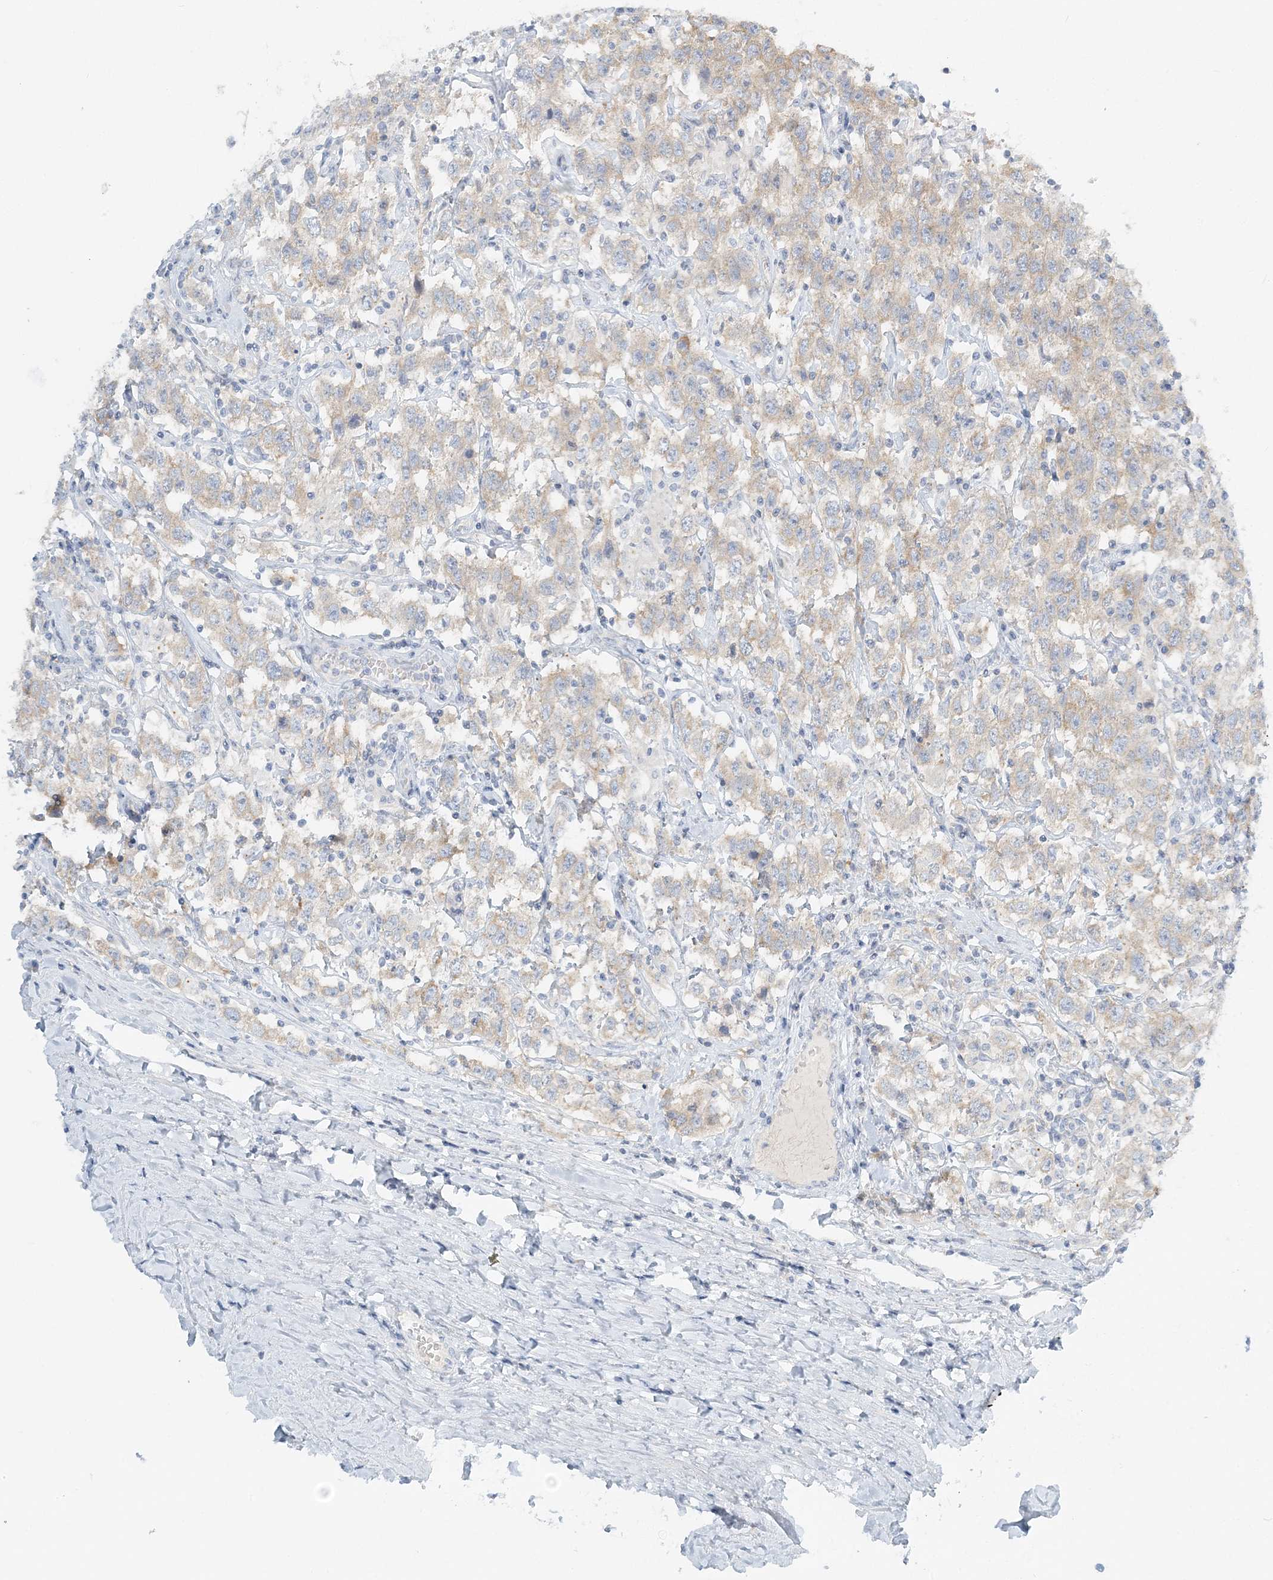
{"staining": {"intensity": "weak", "quantity": "<25%", "location": "cytoplasmic/membranous"}, "tissue": "testis cancer", "cell_type": "Tumor cells", "image_type": "cancer", "snomed": [{"axis": "morphology", "description": "Seminoma, NOS"}, {"axis": "topography", "description": "Testis"}], "caption": "Testis cancer (seminoma) stained for a protein using IHC exhibits no expression tumor cells.", "gene": "NAA11", "patient": {"sex": "male", "age": 41}}